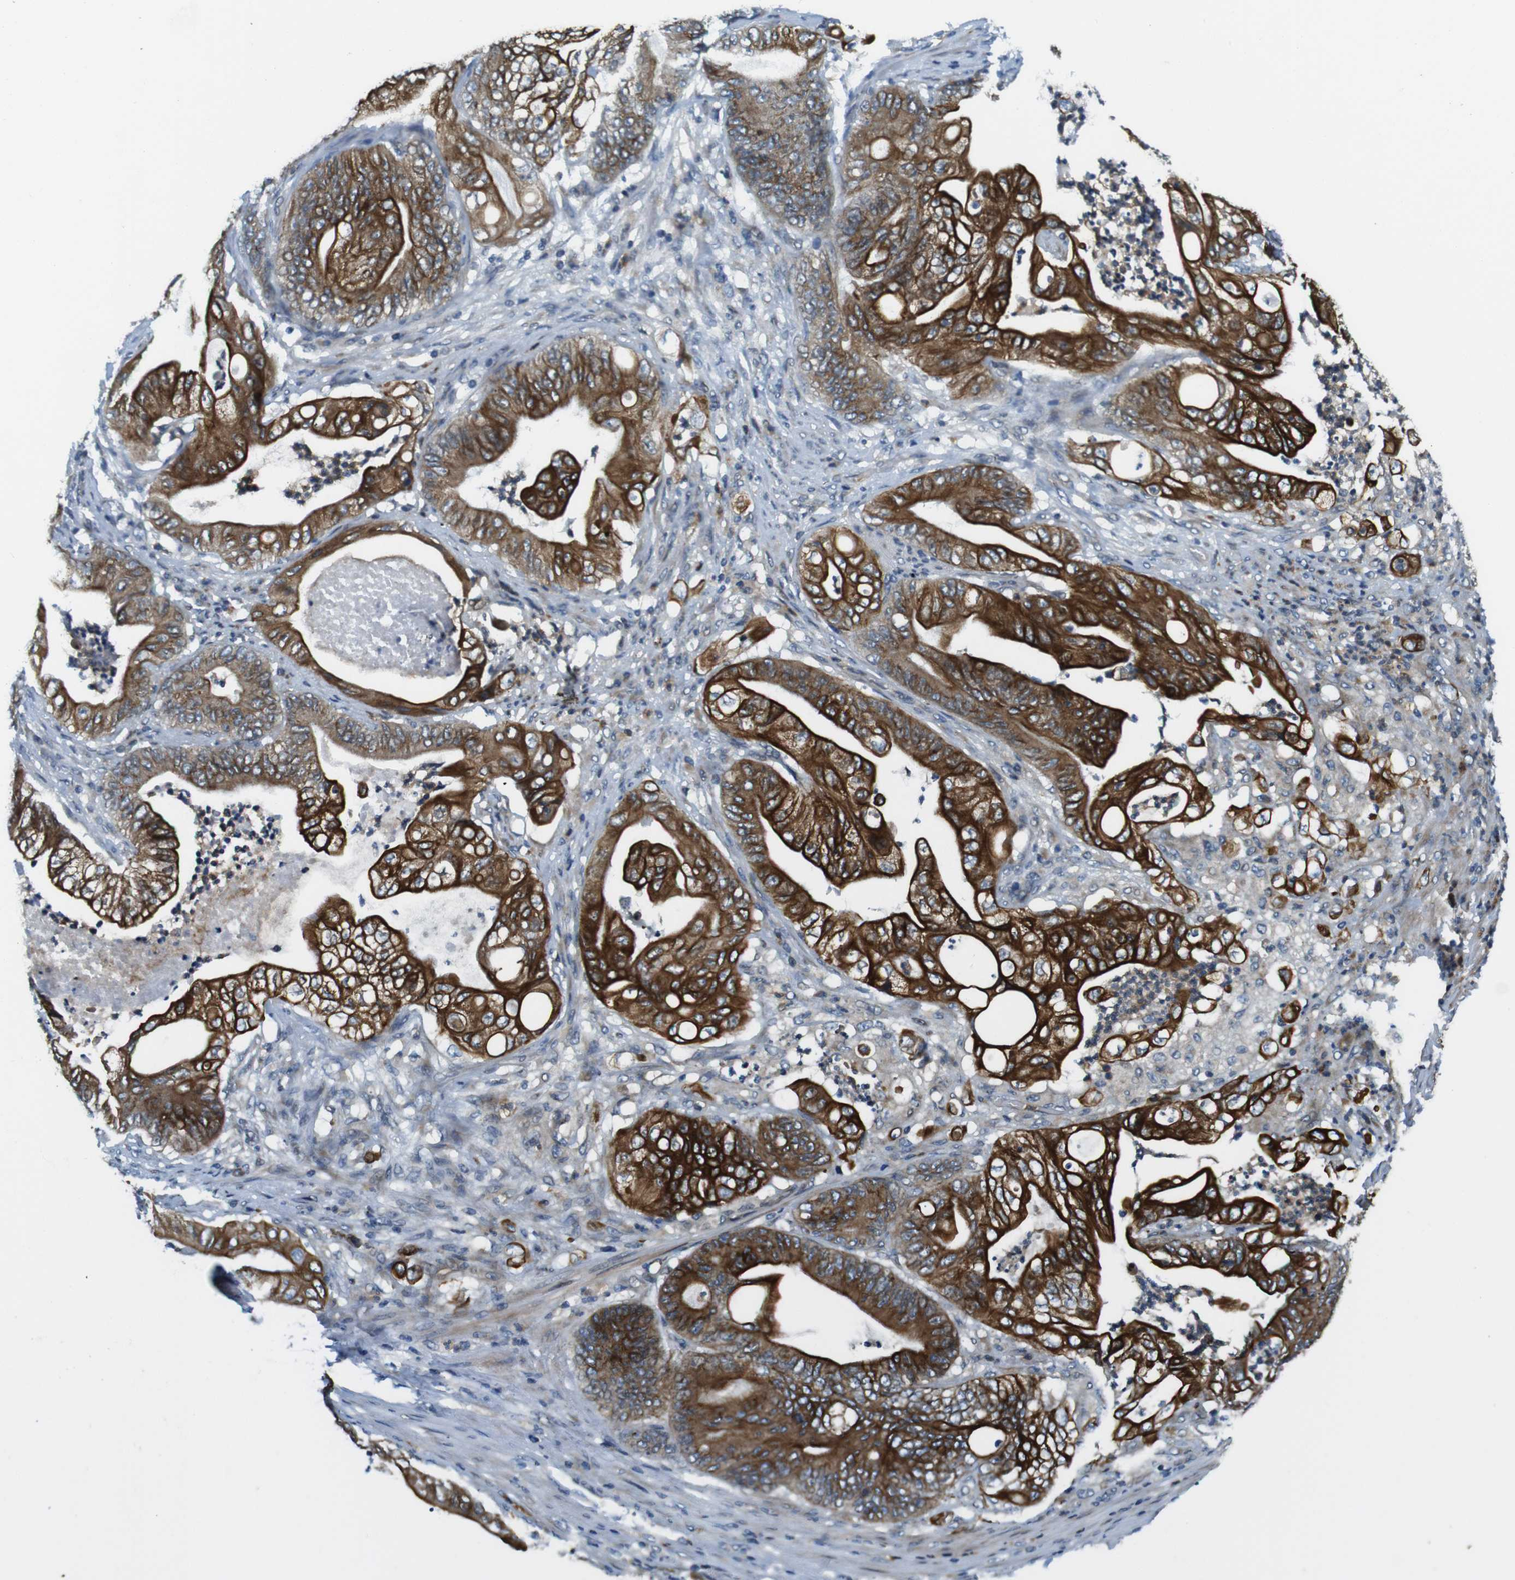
{"staining": {"intensity": "strong", "quantity": "25%-75%", "location": "cytoplasmic/membranous"}, "tissue": "stomach cancer", "cell_type": "Tumor cells", "image_type": "cancer", "snomed": [{"axis": "morphology", "description": "Adenocarcinoma, NOS"}, {"axis": "topography", "description": "Stomach"}], "caption": "The histopathology image exhibits a brown stain indicating the presence of a protein in the cytoplasmic/membranous of tumor cells in stomach cancer.", "gene": "ZDHHC3", "patient": {"sex": "female", "age": 73}}